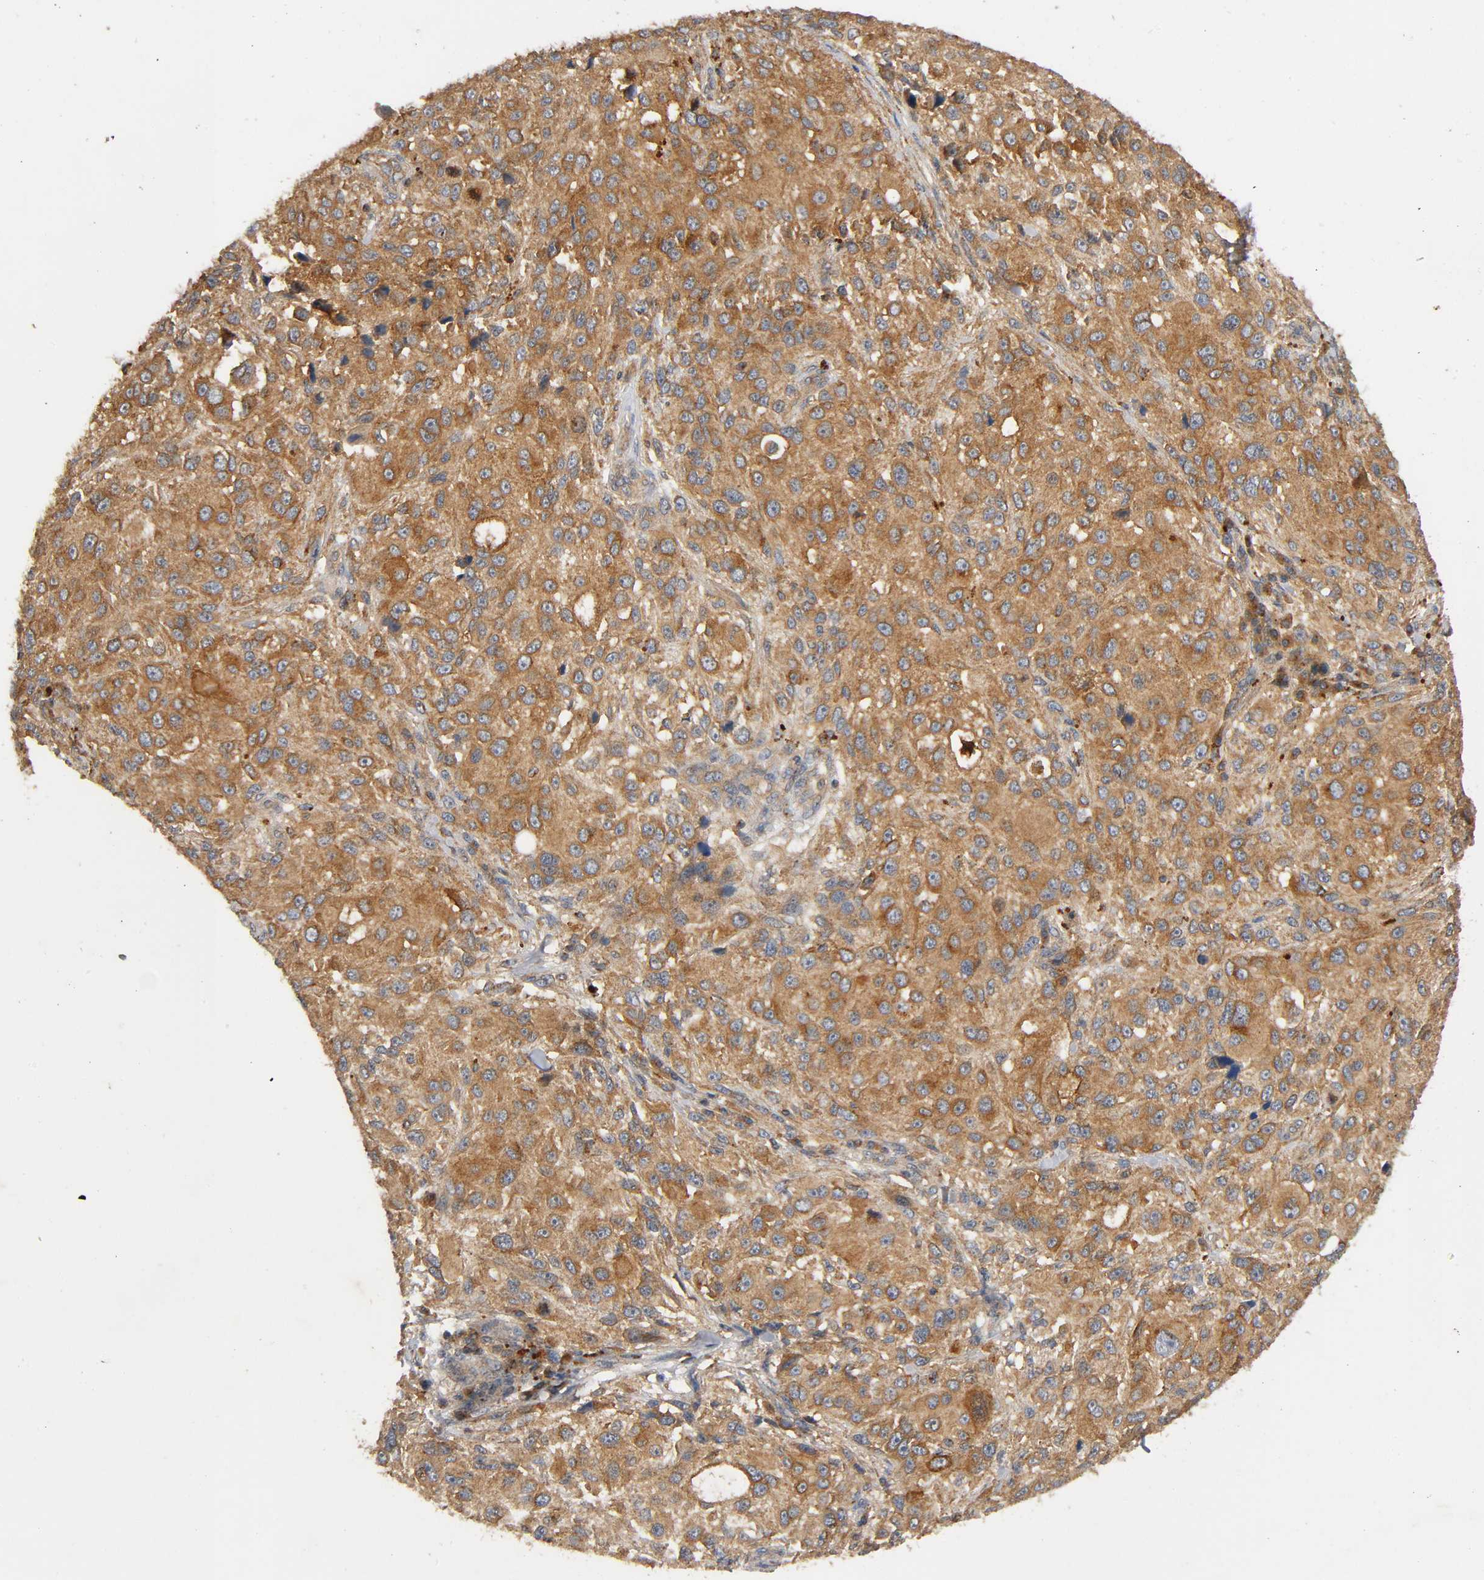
{"staining": {"intensity": "moderate", "quantity": ">75%", "location": "cytoplasmic/membranous"}, "tissue": "melanoma", "cell_type": "Tumor cells", "image_type": "cancer", "snomed": [{"axis": "morphology", "description": "Necrosis, NOS"}, {"axis": "morphology", "description": "Malignant melanoma, NOS"}, {"axis": "topography", "description": "Skin"}], "caption": "This photomicrograph exhibits melanoma stained with immunohistochemistry to label a protein in brown. The cytoplasmic/membranous of tumor cells show moderate positivity for the protein. Nuclei are counter-stained blue.", "gene": "IKBKB", "patient": {"sex": "female", "age": 87}}